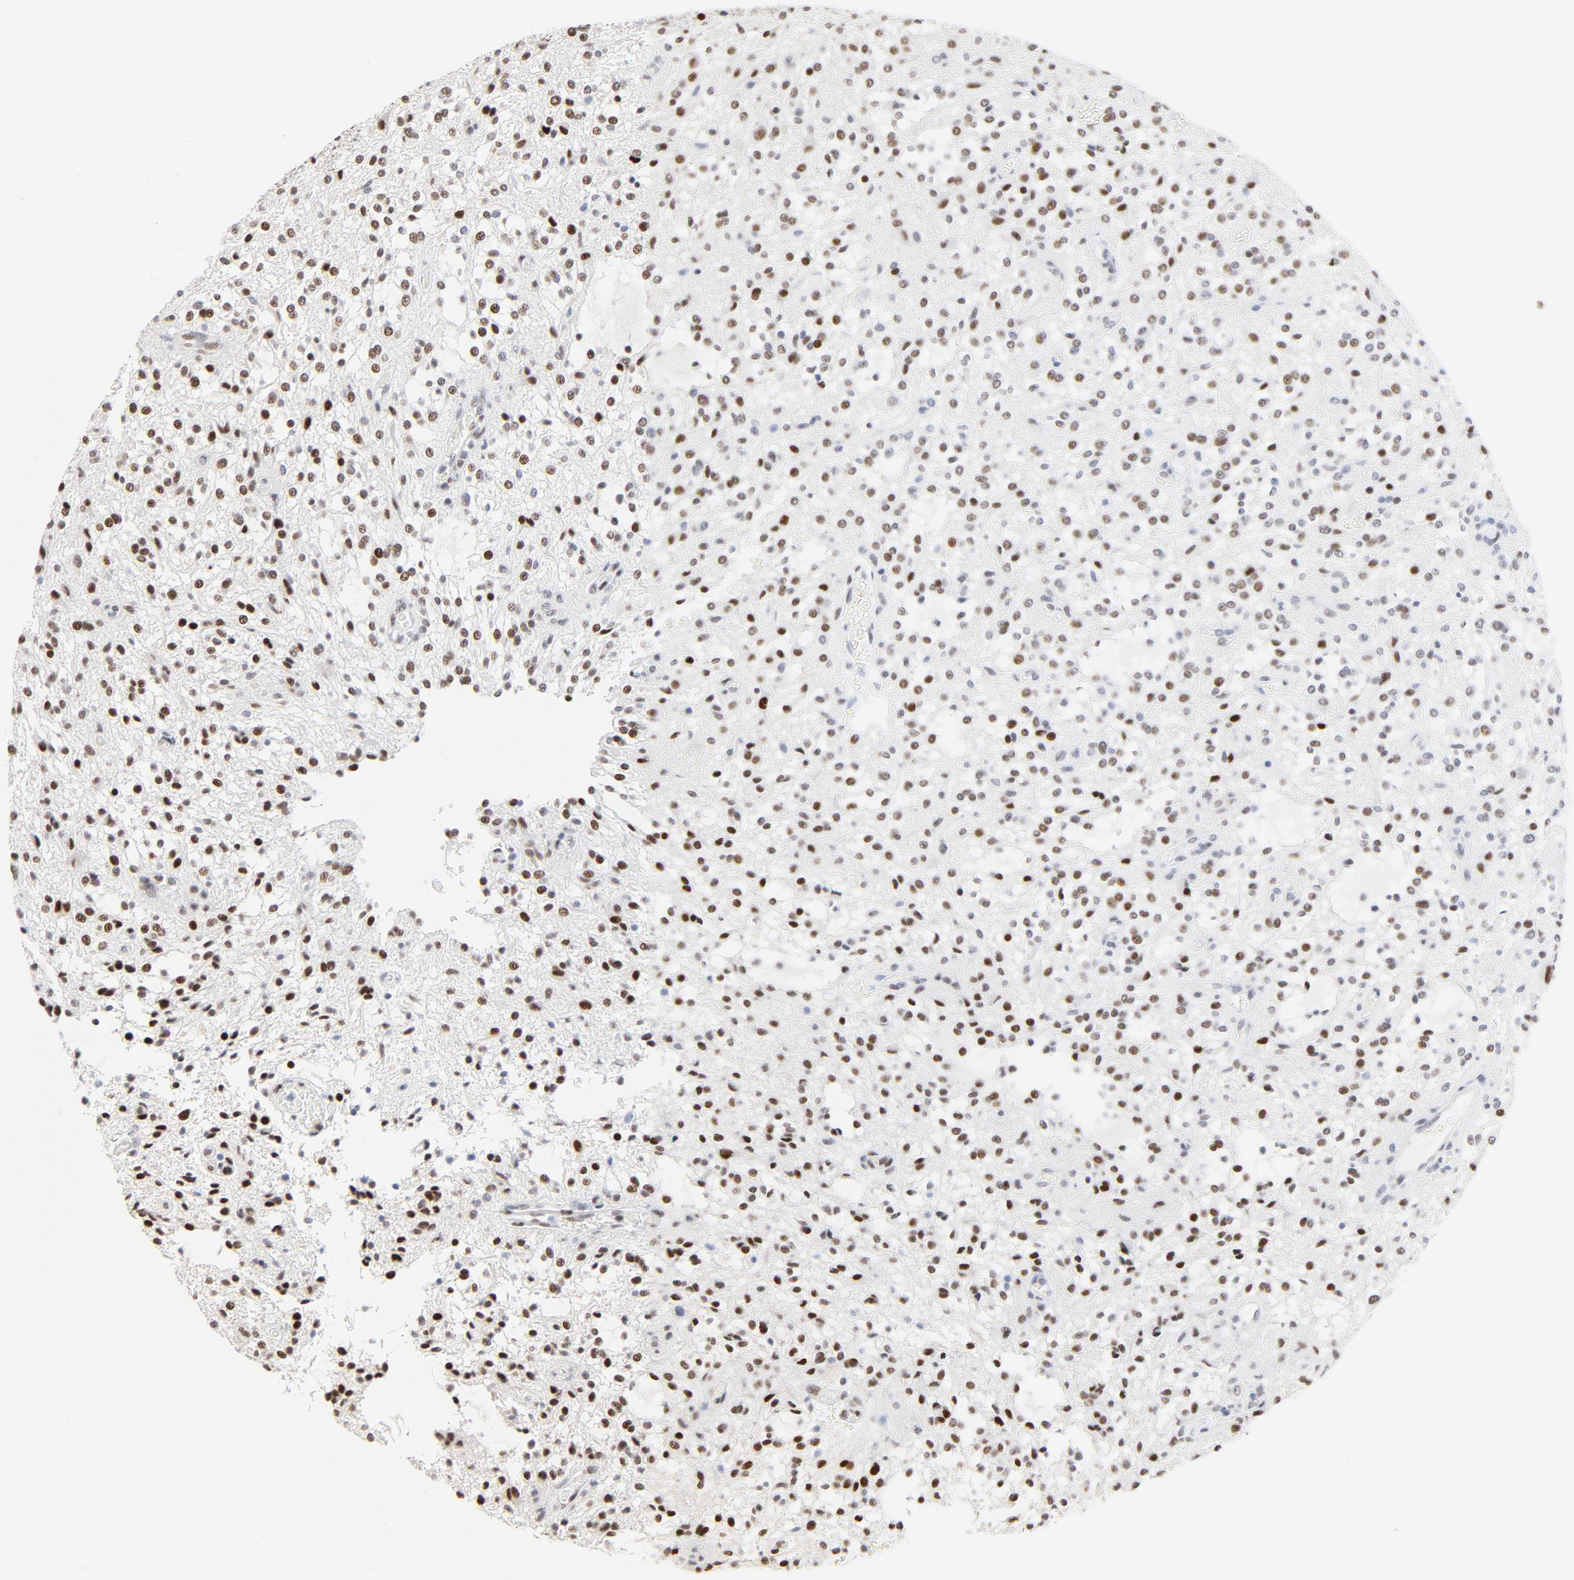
{"staining": {"intensity": "strong", "quantity": ">75%", "location": "nuclear"}, "tissue": "glioma", "cell_type": "Tumor cells", "image_type": "cancer", "snomed": [{"axis": "morphology", "description": "Glioma, malignant, NOS"}, {"axis": "topography", "description": "Cerebellum"}], "caption": "Malignant glioma was stained to show a protein in brown. There is high levels of strong nuclear staining in approximately >75% of tumor cells. (IHC, brightfield microscopy, high magnification).", "gene": "GTF2I", "patient": {"sex": "female", "age": 10}}